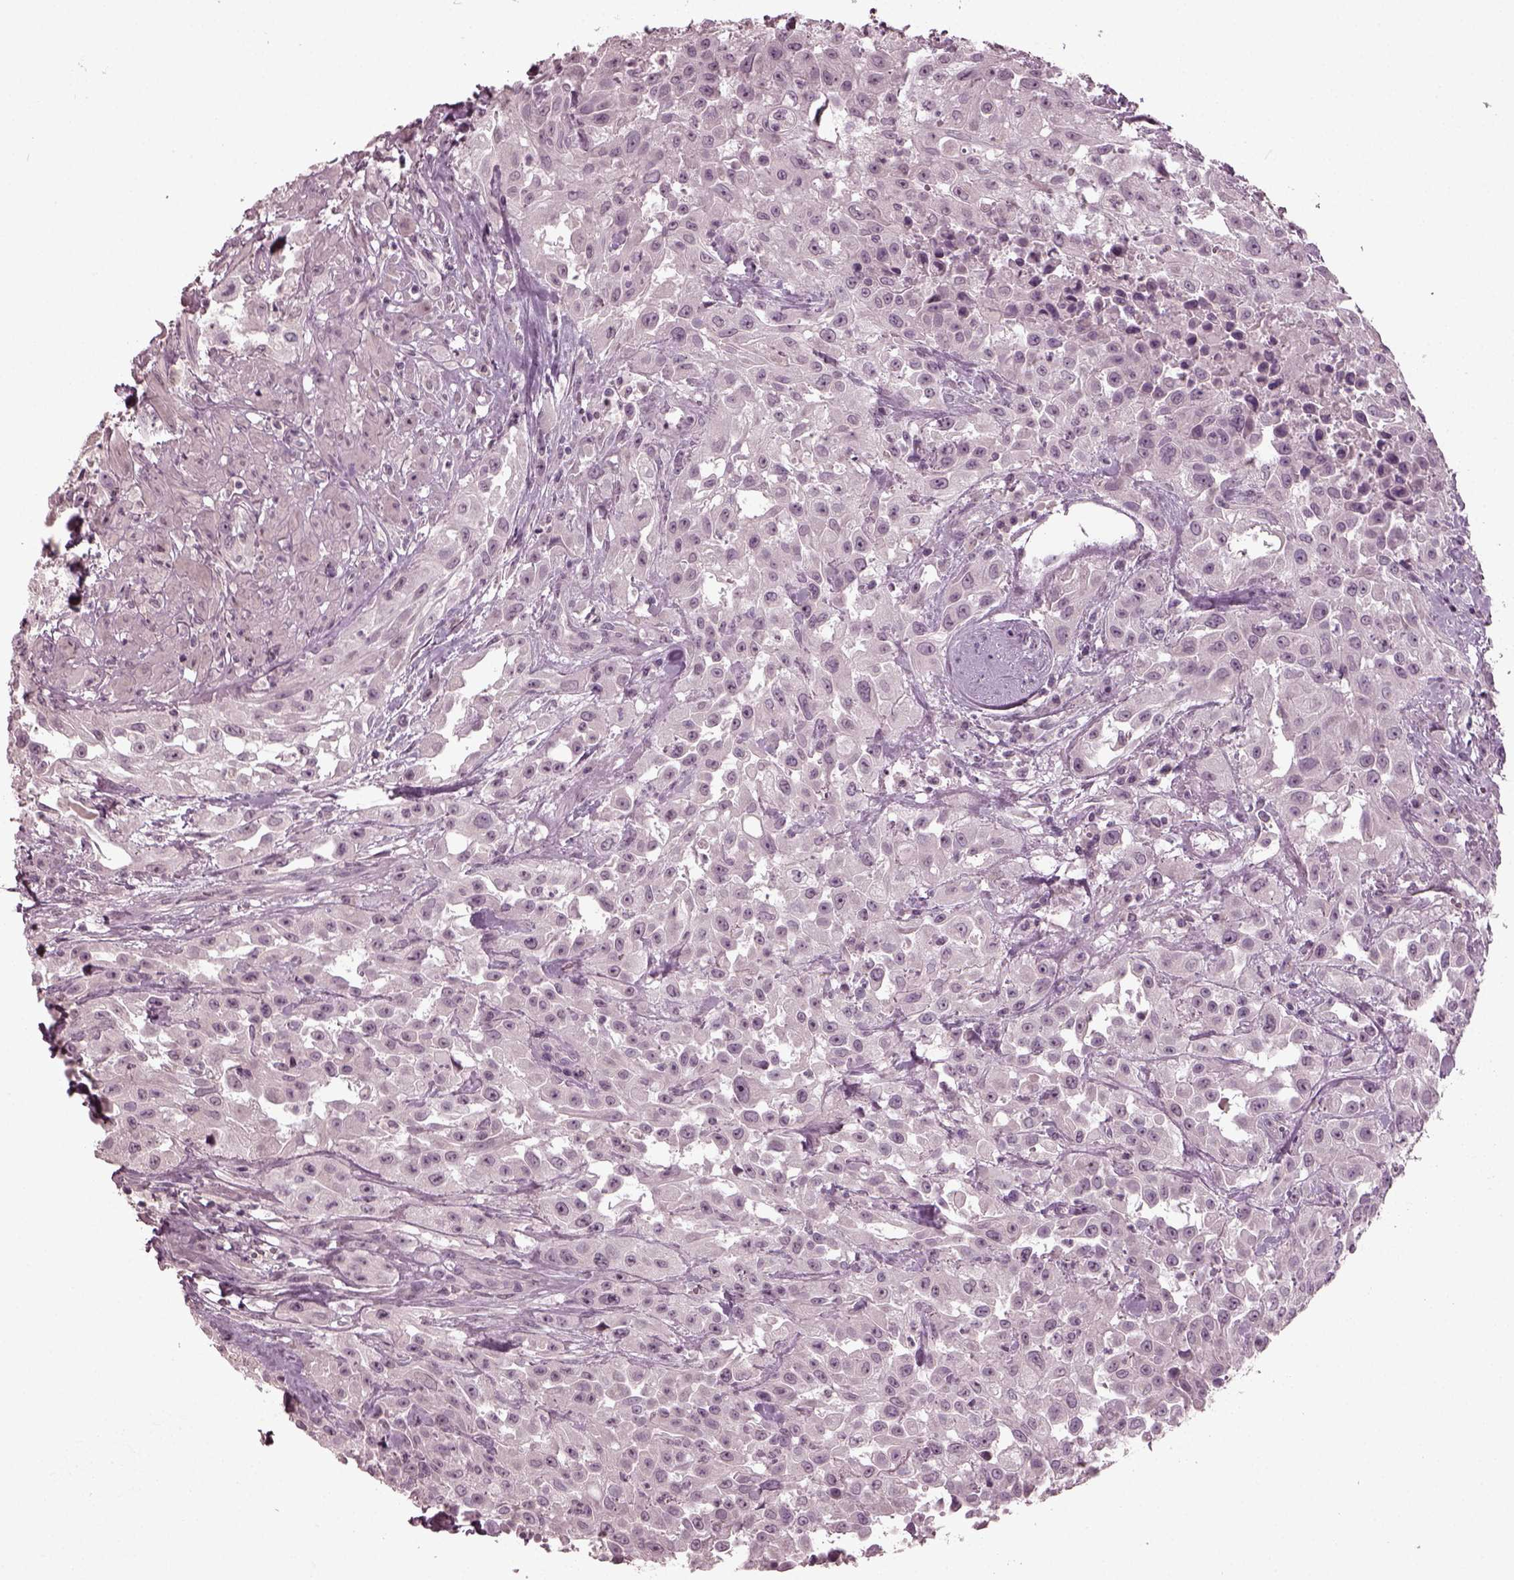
{"staining": {"intensity": "negative", "quantity": "none", "location": "none"}, "tissue": "urothelial cancer", "cell_type": "Tumor cells", "image_type": "cancer", "snomed": [{"axis": "morphology", "description": "Urothelial carcinoma, High grade"}, {"axis": "topography", "description": "Urinary bladder"}], "caption": "Tumor cells are negative for protein expression in human high-grade urothelial carcinoma.", "gene": "RCVRN", "patient": {"sex": "male", "age": 79}}